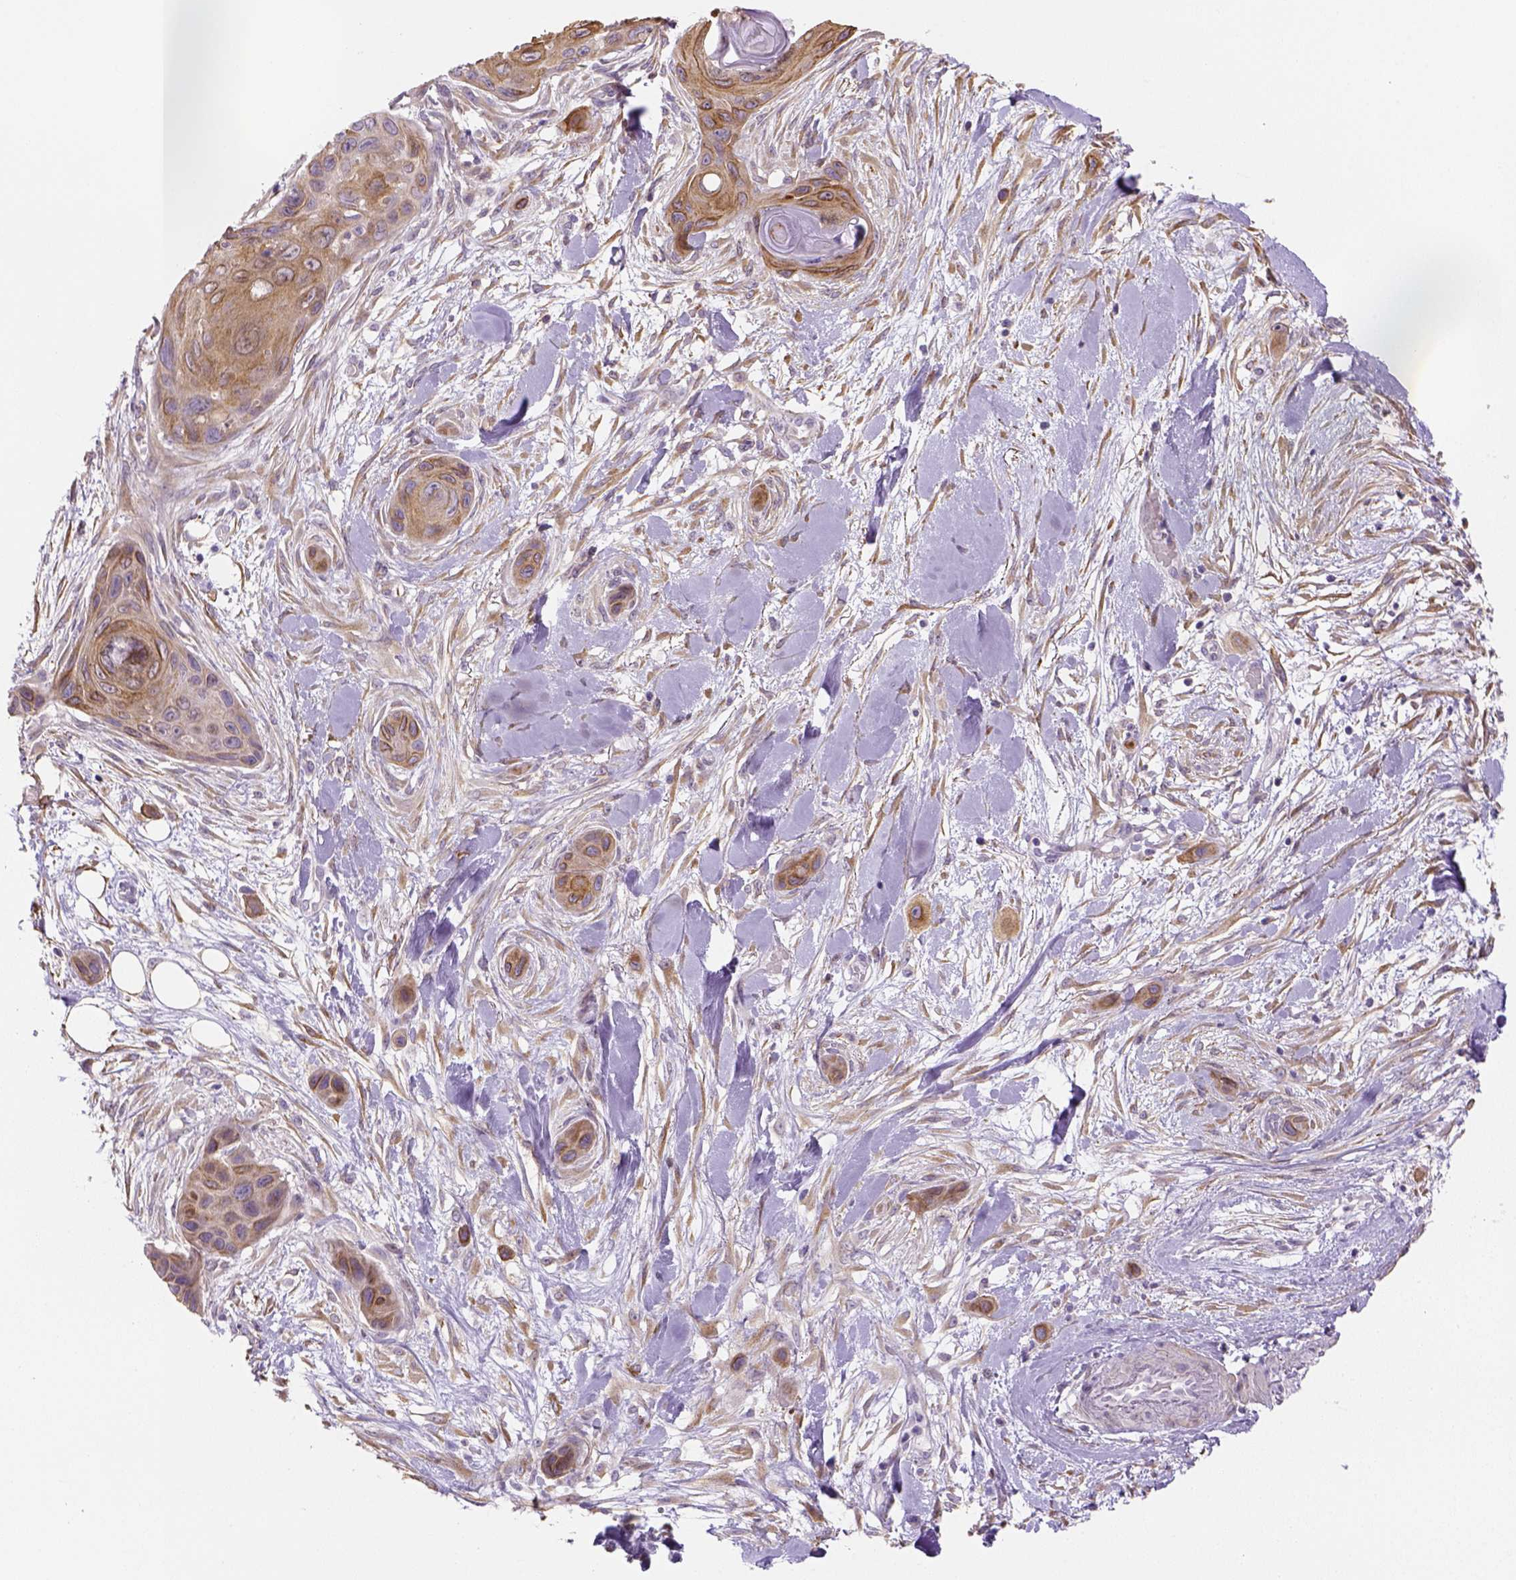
{"staining": {"intensity": "moderate", "quantity": "25%-75%", "location": "cytoplasmic/membranous"}, "tissue": "skin cancer", "cell_type": "Tumor cells", "image_type": "cancer", "snomed": [{"axis": "morphology", "description": "Squamous cell carcinoma, NOS"}, {"axis": "topography", "description": "Skin"}], "caption": "High-magnification brightfield microscopy of skin cancer (squamous cell carcinoma) stained with DAB (3,3'-diaminobenzidine) (brown) and counterstained with hematoxylin (blue). tumor cells exhibit moderate cytoplasmic/membranous staining is identified in about25%-75% of cells. (Stains: DAB in brown, nuclei in blue, Microscopy: brightfield microscopy at high magnification).", "gene": "CACNB1", "patient": {"sex": "male", "age": 82}}